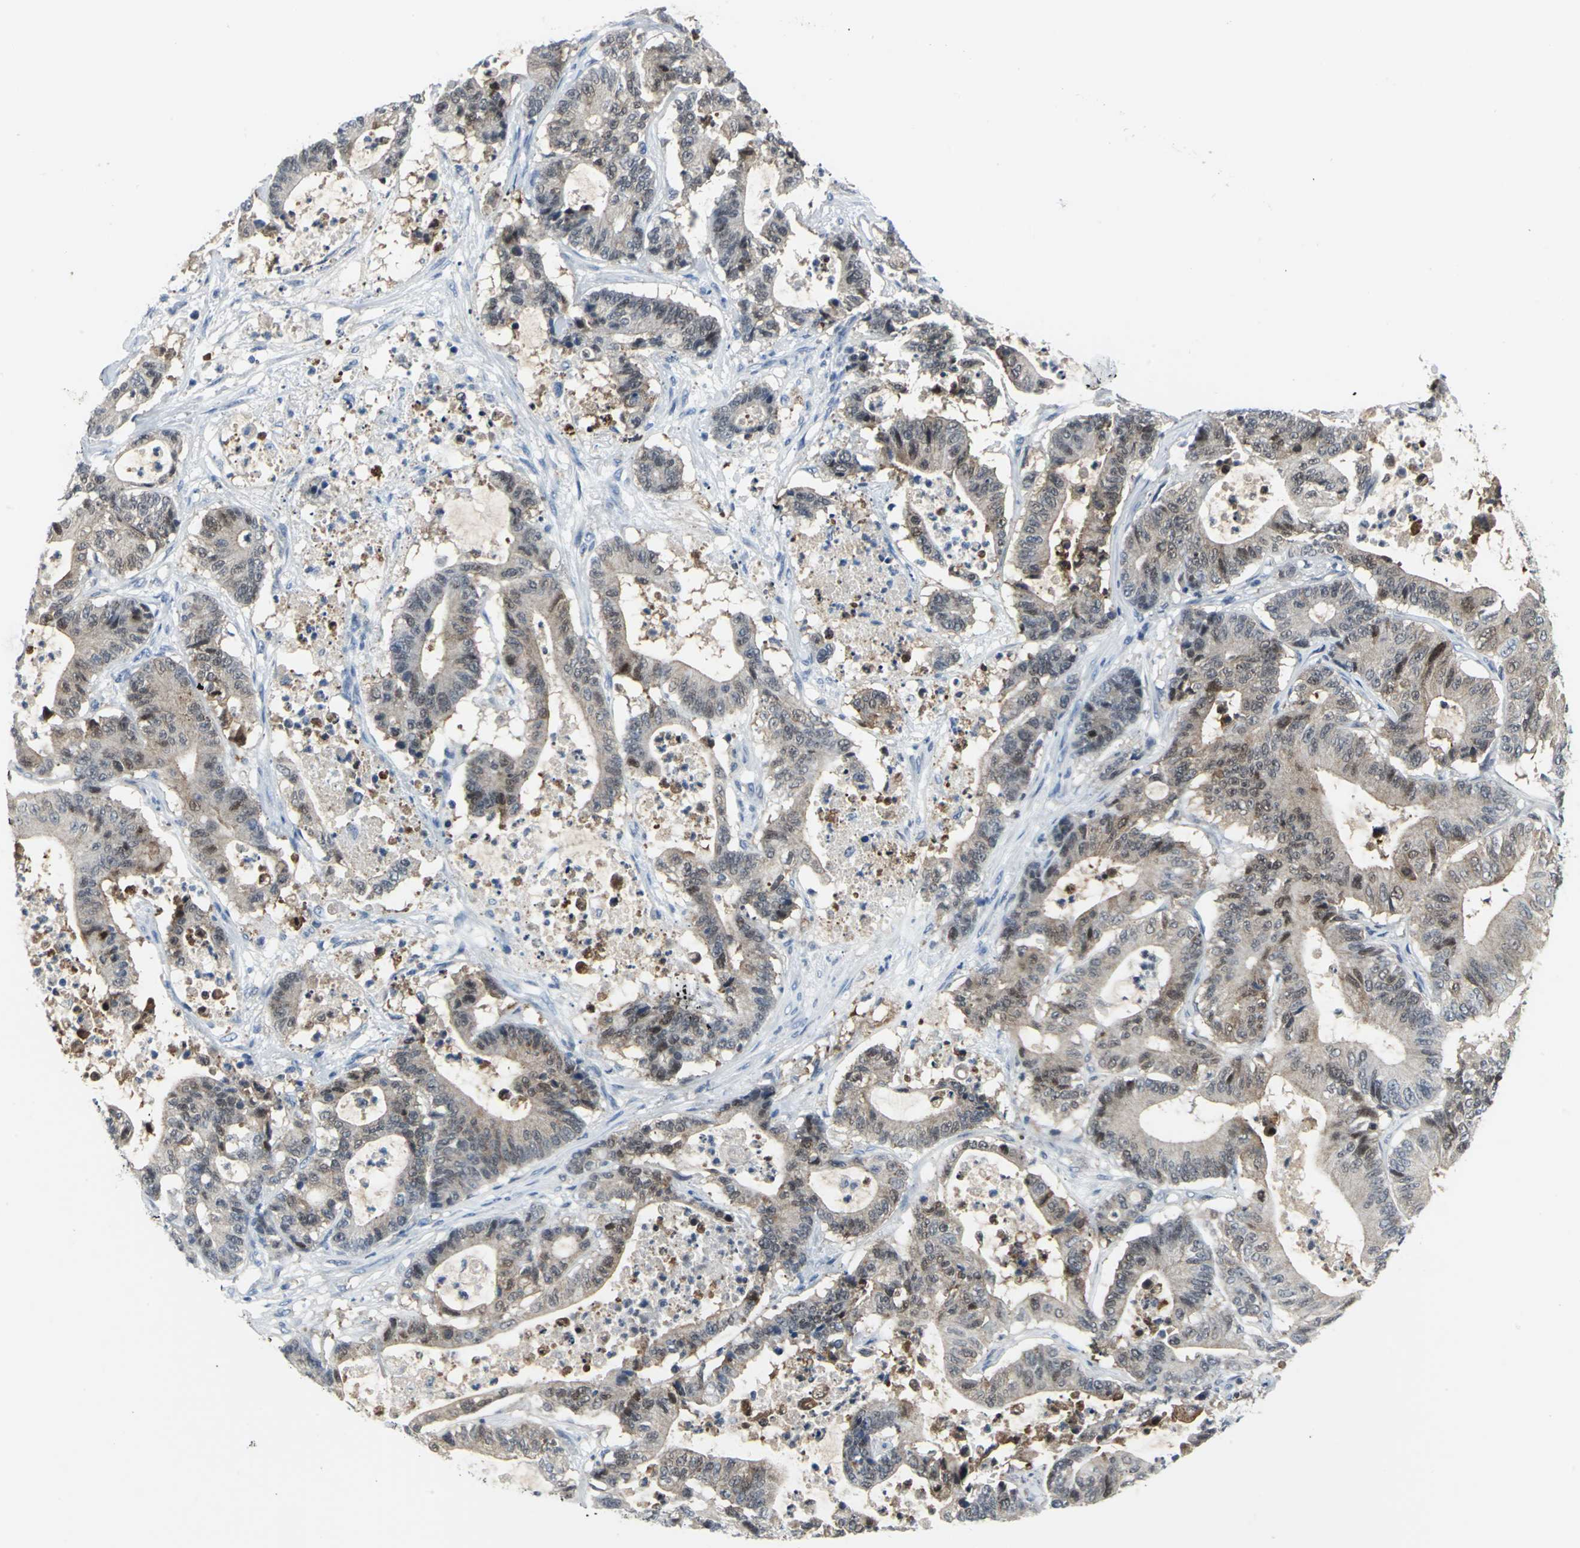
{"staining": {"intensity": "weak", "quantity": "25%-75%", "location": "cytoplasmic/membranous"}, "tissue": "colorectal cancer", "cell_type": "Tumor cells", "image_type": "cancer", "snomed": [{"axis": "morphology", "description": "Adenocarcinoma, NOS"}, {"axis": "topography", "description": "Colon"}], "caption": "An image of adenocarcinoma (colorectal) stained for a protein reveals weak cytoplasmic/membranous brown staining in tumor cells.", "gene": "SFN", "patient": {"sex": "female", "age": 84}}